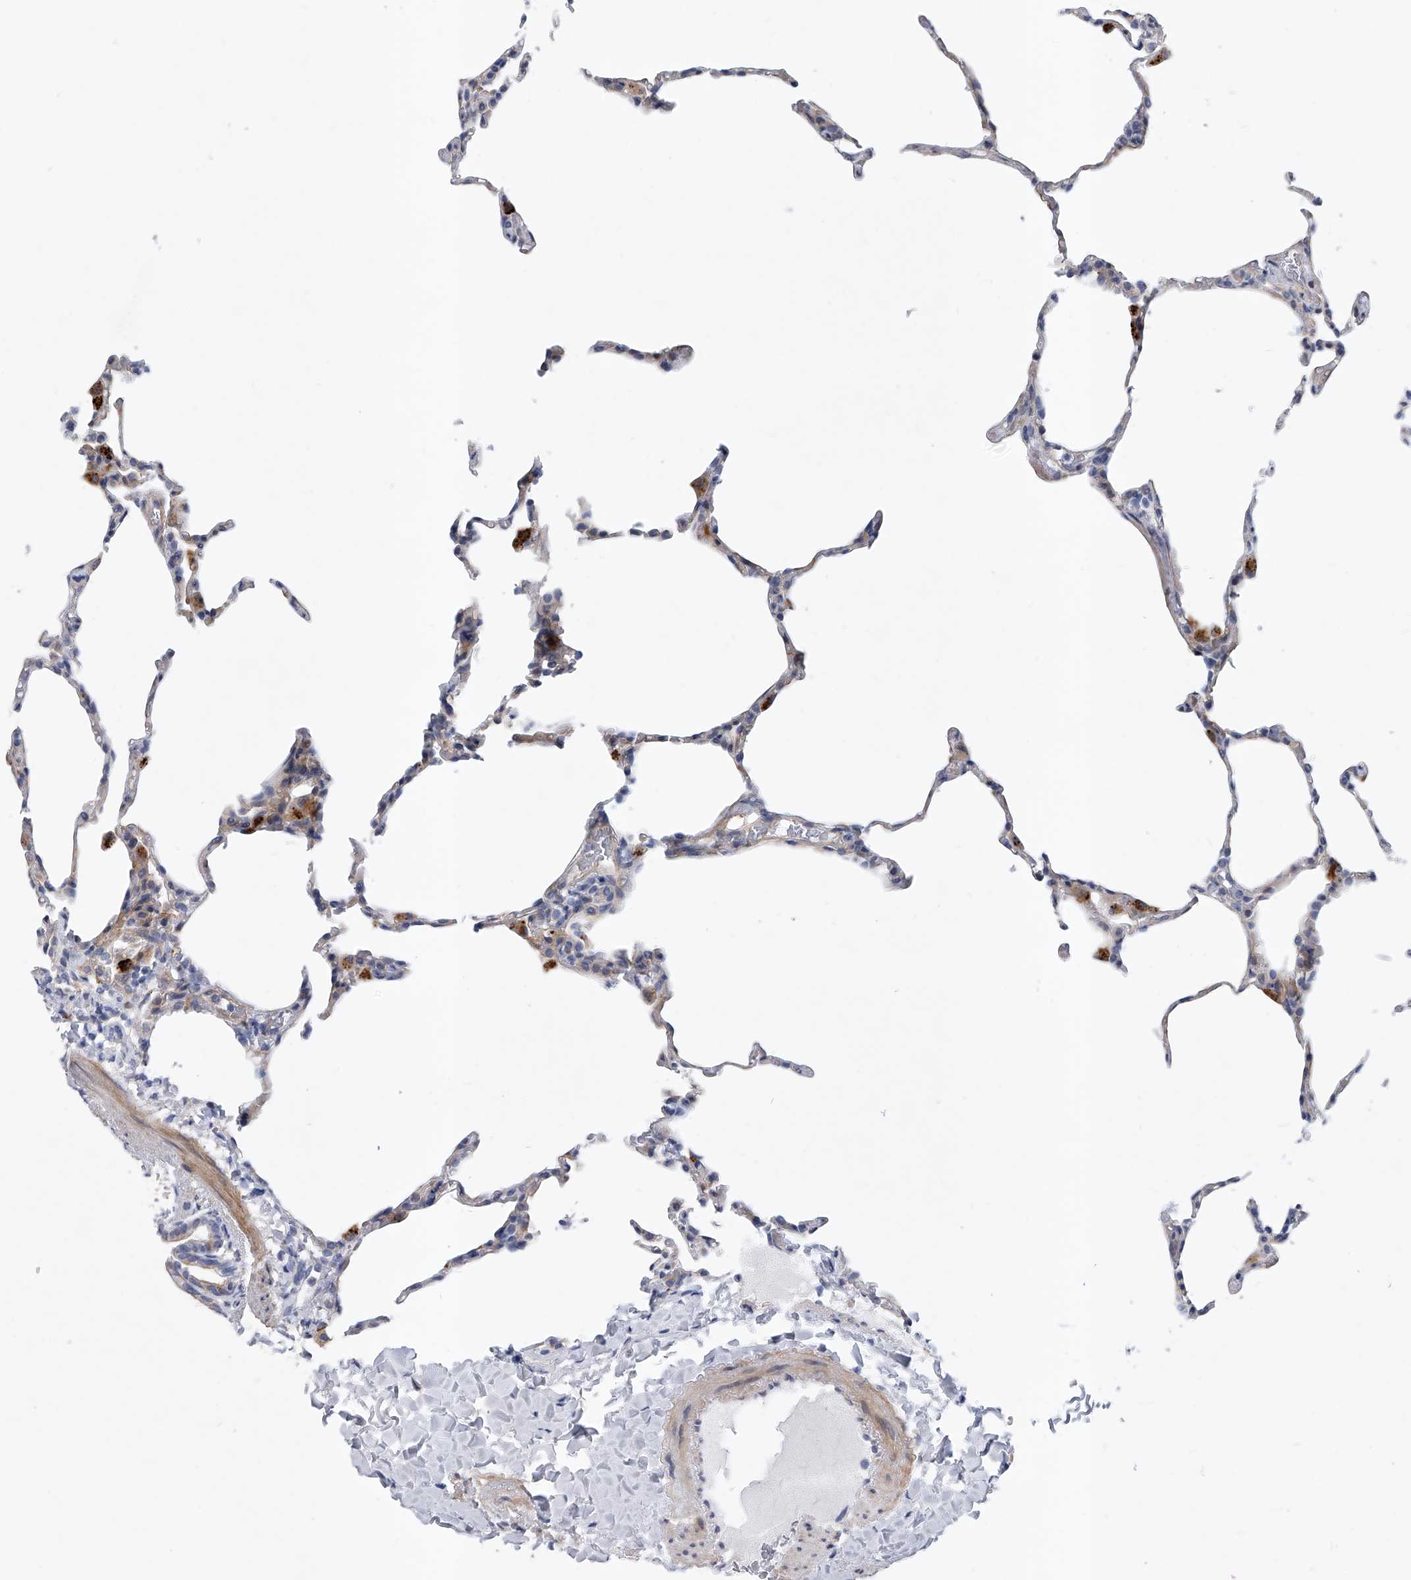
{"staining": {"intensity": "negative", "quantity": "none", "location": "none"}, "tissue": "lung", "cell_type": "Alveolar cells", "image_type": "normal", "snomed": [{"axis": "morphology", "description": "Normal tissue, NOS"}, {"axis": "topography", "description": "Lung"}], "caption": "The immunohistochemistry (IHC) histopathology image has no significant expression in alveolar cells of lung. Brightfield microscopy of IHC stained with DAB (3,3'-diaminobenzidine) (brown) and hematoxylin (blue), captured at high magnification.", "gene": "ENSG00000250424", "patient": {"sex": "male", "age": 20}}